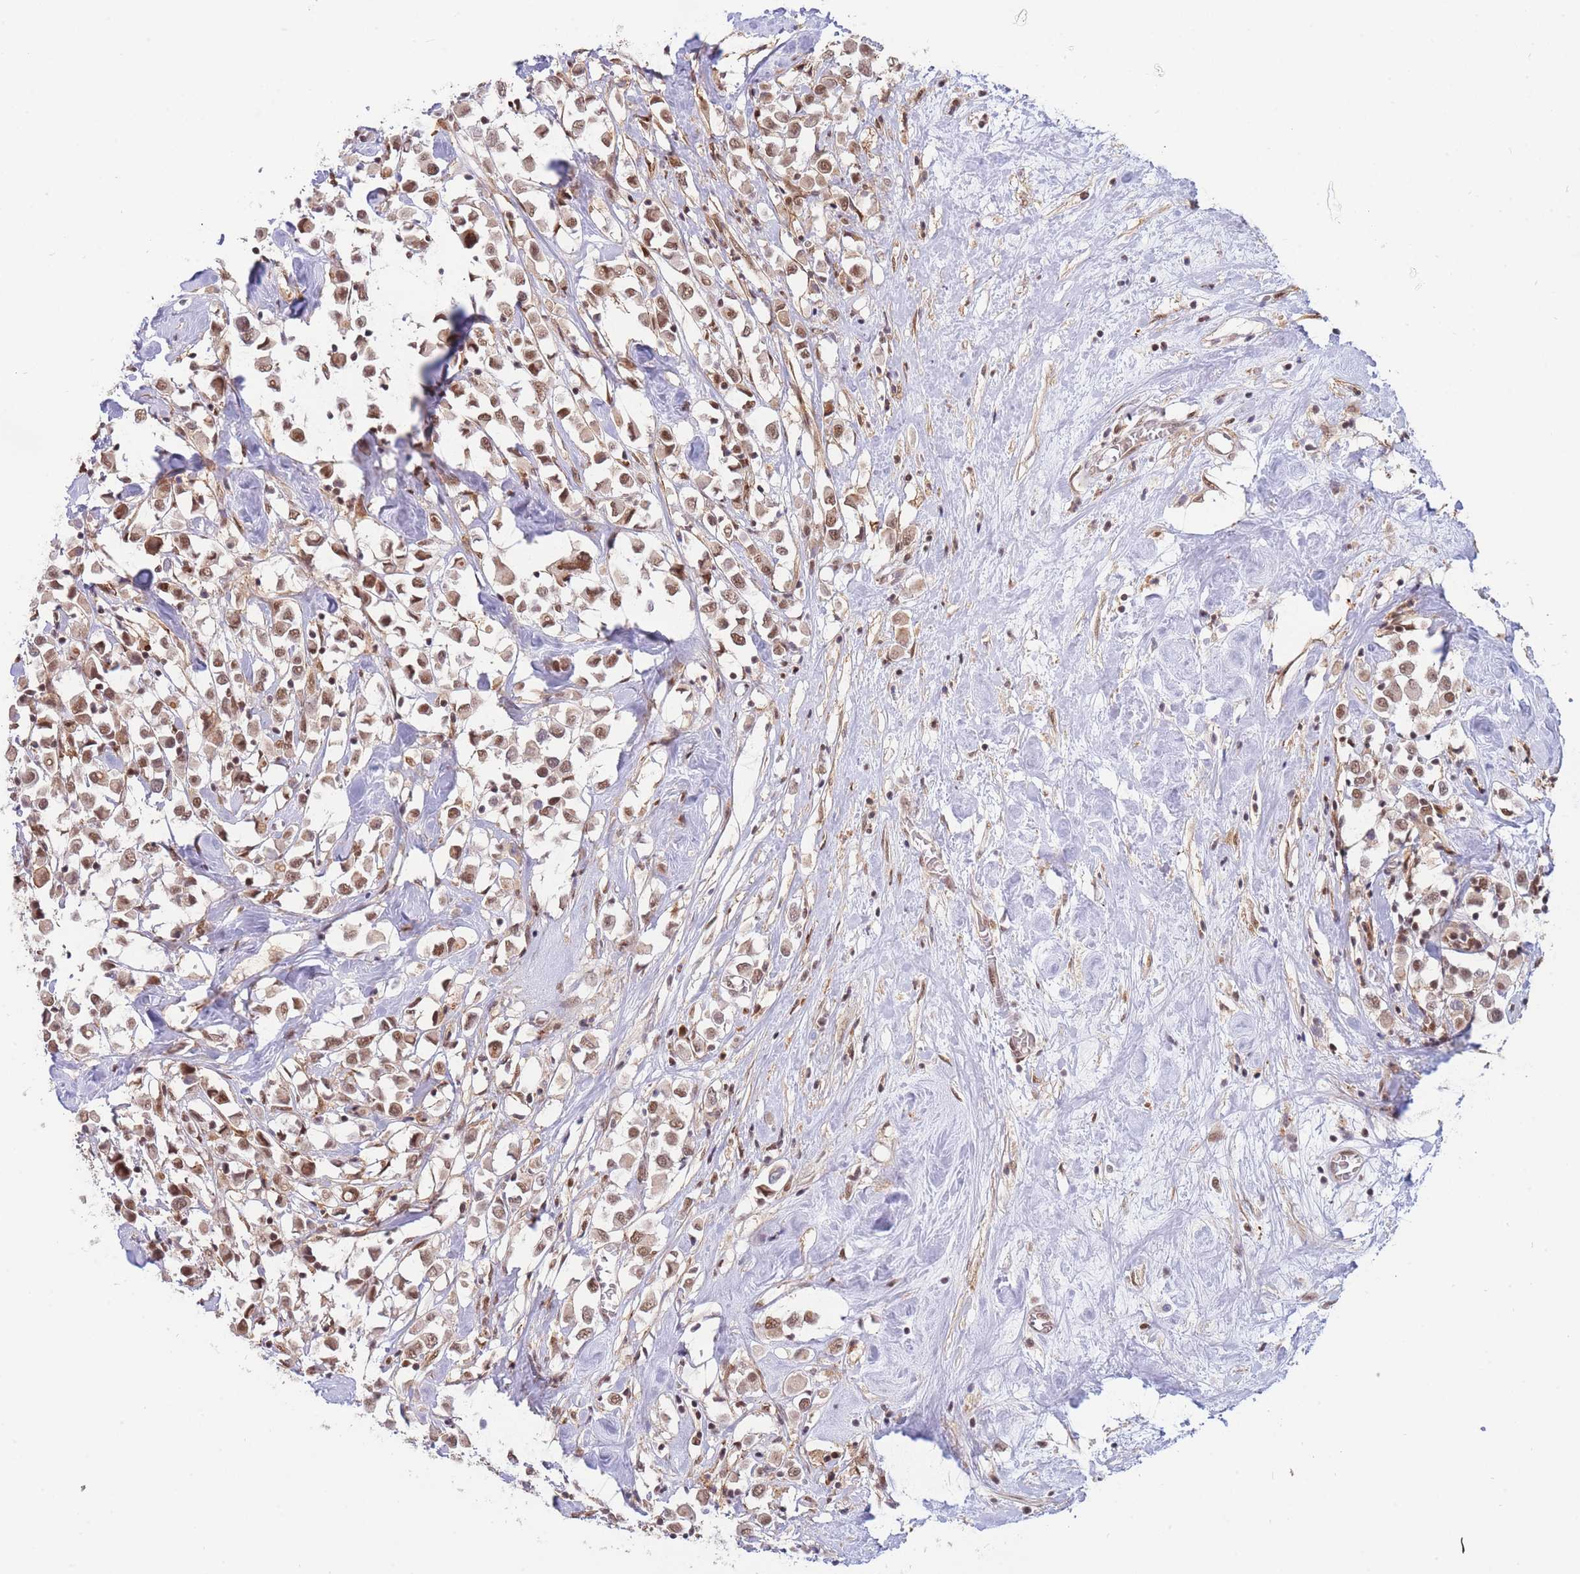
{"staining": {"intensity": "moderate", "quantity": ">75%", "location": "cytoplasmic/membranous,nuclear"}, "tissue": "breast cancer", "cell_type": "Tumor cells", "image_type": "cancer", "snomed": [{"axis": "morphology", "description": "Duct carcinoma"}, {"axis": "topography", "description": "Breast"}], "caption": "Protein expression analysis of intraductal carcinoma (breast) demonstrates moderate cytoplasmic/membranous and nuclear positivity in about >75% of tumor cells.", "gene": "BOD1L1", "patient": {"sex": "female", "age": 61}}